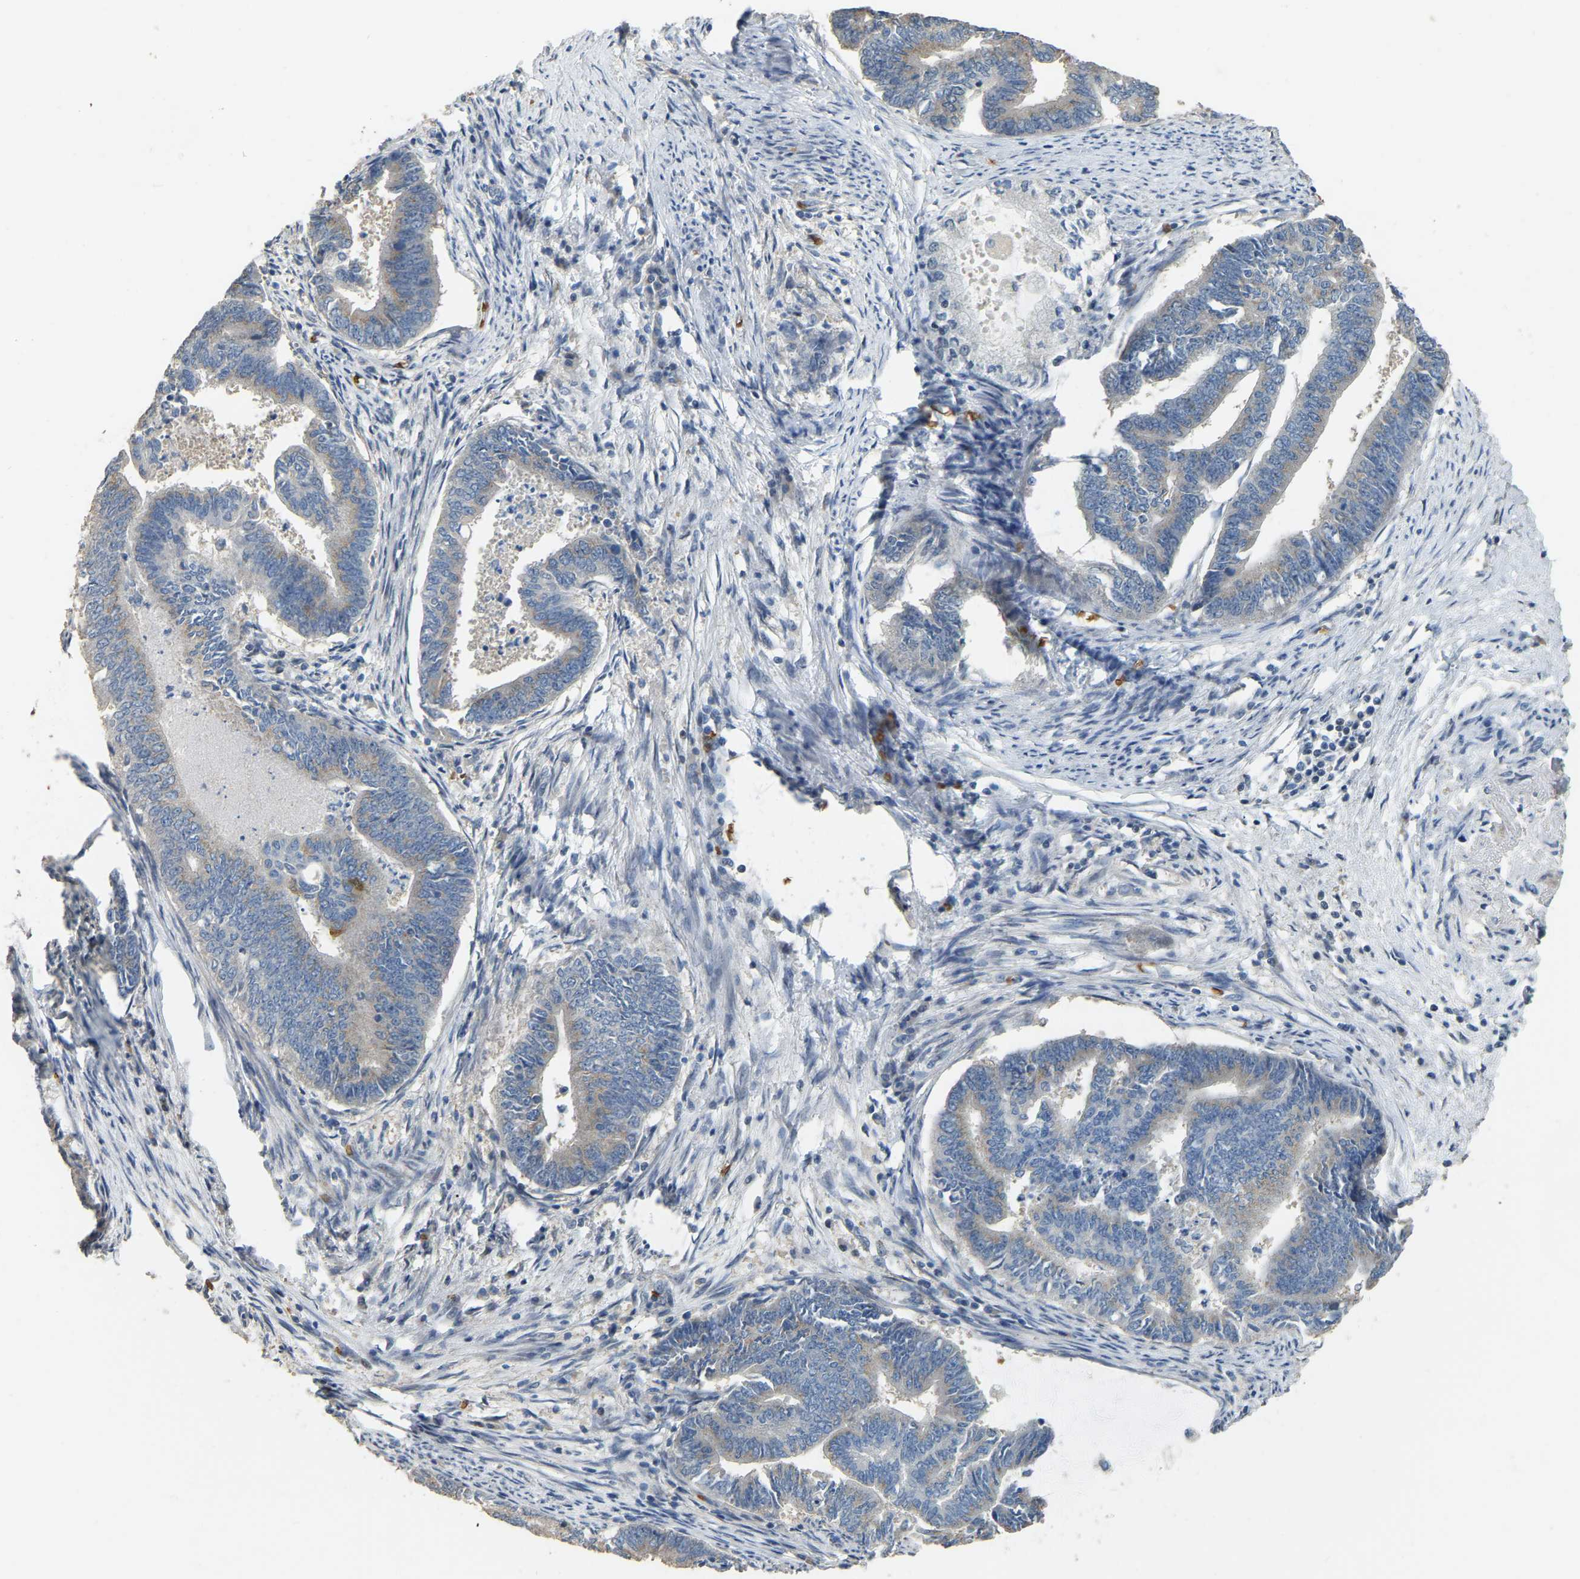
{"staining": {"intensity": "weak", "quantity": "25%-75%", "location": "cytoplasmic/membranous"}, "tissue": "endometrial cancer", "cell_type": "Tumor cells", "image_type": "cancer", "snomed": [{"axis": "morphology", "description": "Adenocarcinoma, NOS"}, {"axis": "topography", "description": "Endometrium"}], "caption": "Endometrial cancer (adenocarcinoma) stained with IHC demonstrates weak cytoplasmic/membranous positivity in about 25%-75% of tumor cells.", "gene": "CFAP298", "patient": {"sex": "female", "age": 86}}